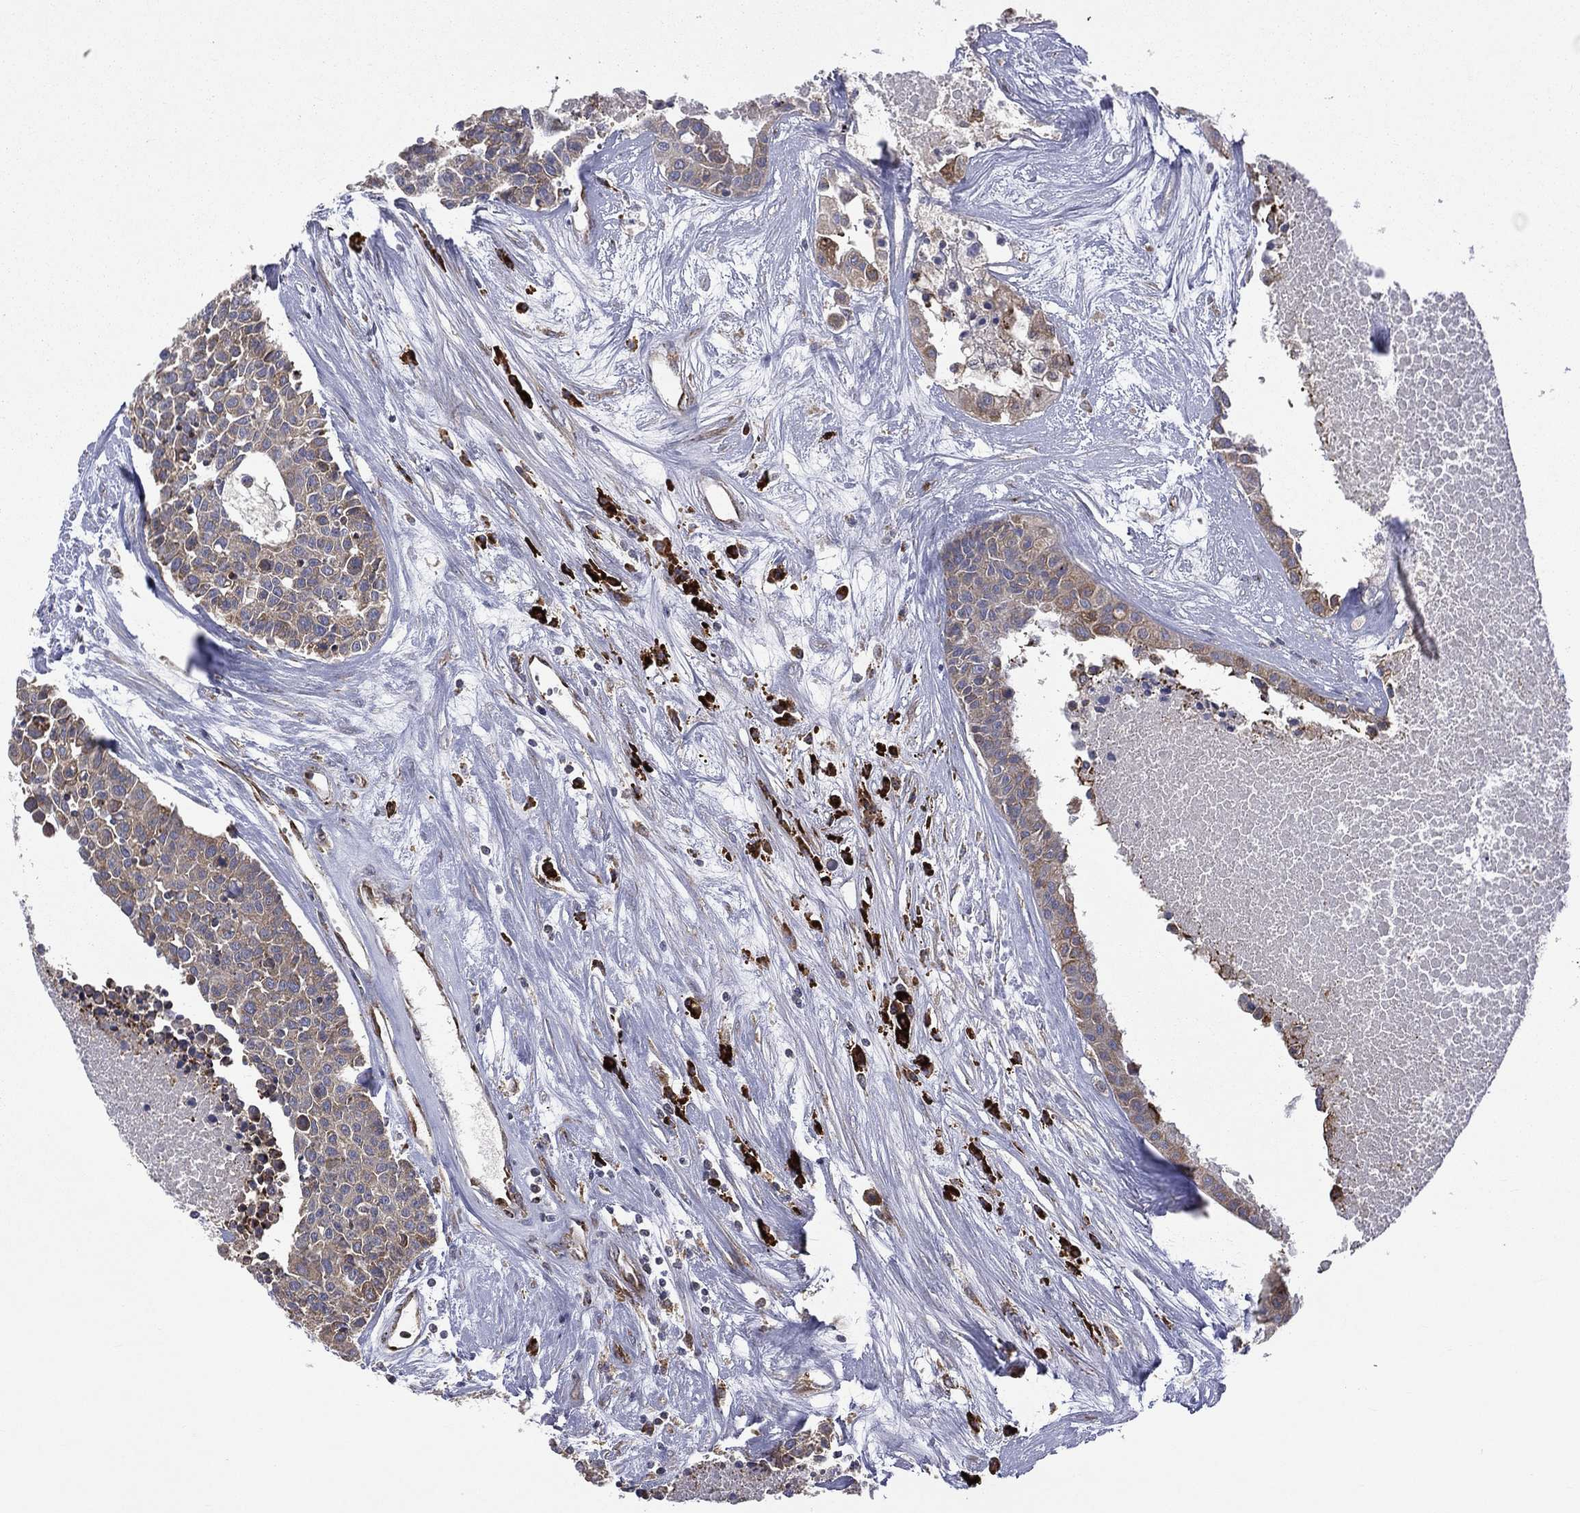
{"staining": {"intensity": "weak", "quantity": ">75%", "location": "cytoplasmic/membranous"}, "tissue": "carcinoid", "cell_type": "Tumor cells", "image_type": "cancer", "snomed": [{"axis": "morphology", "description": "Carcinoid, malignant, NOS"}, {"axis": "topography", "description": "Colon"}], "caption": "About >75% of tumor cells in carcinoid exhibit weak cytoplasmic/membranous protein expression as visualized by brown immunohistochemical staining.", "gene": "C20orf96", "patient": {"sex": "male", "age": 81}}